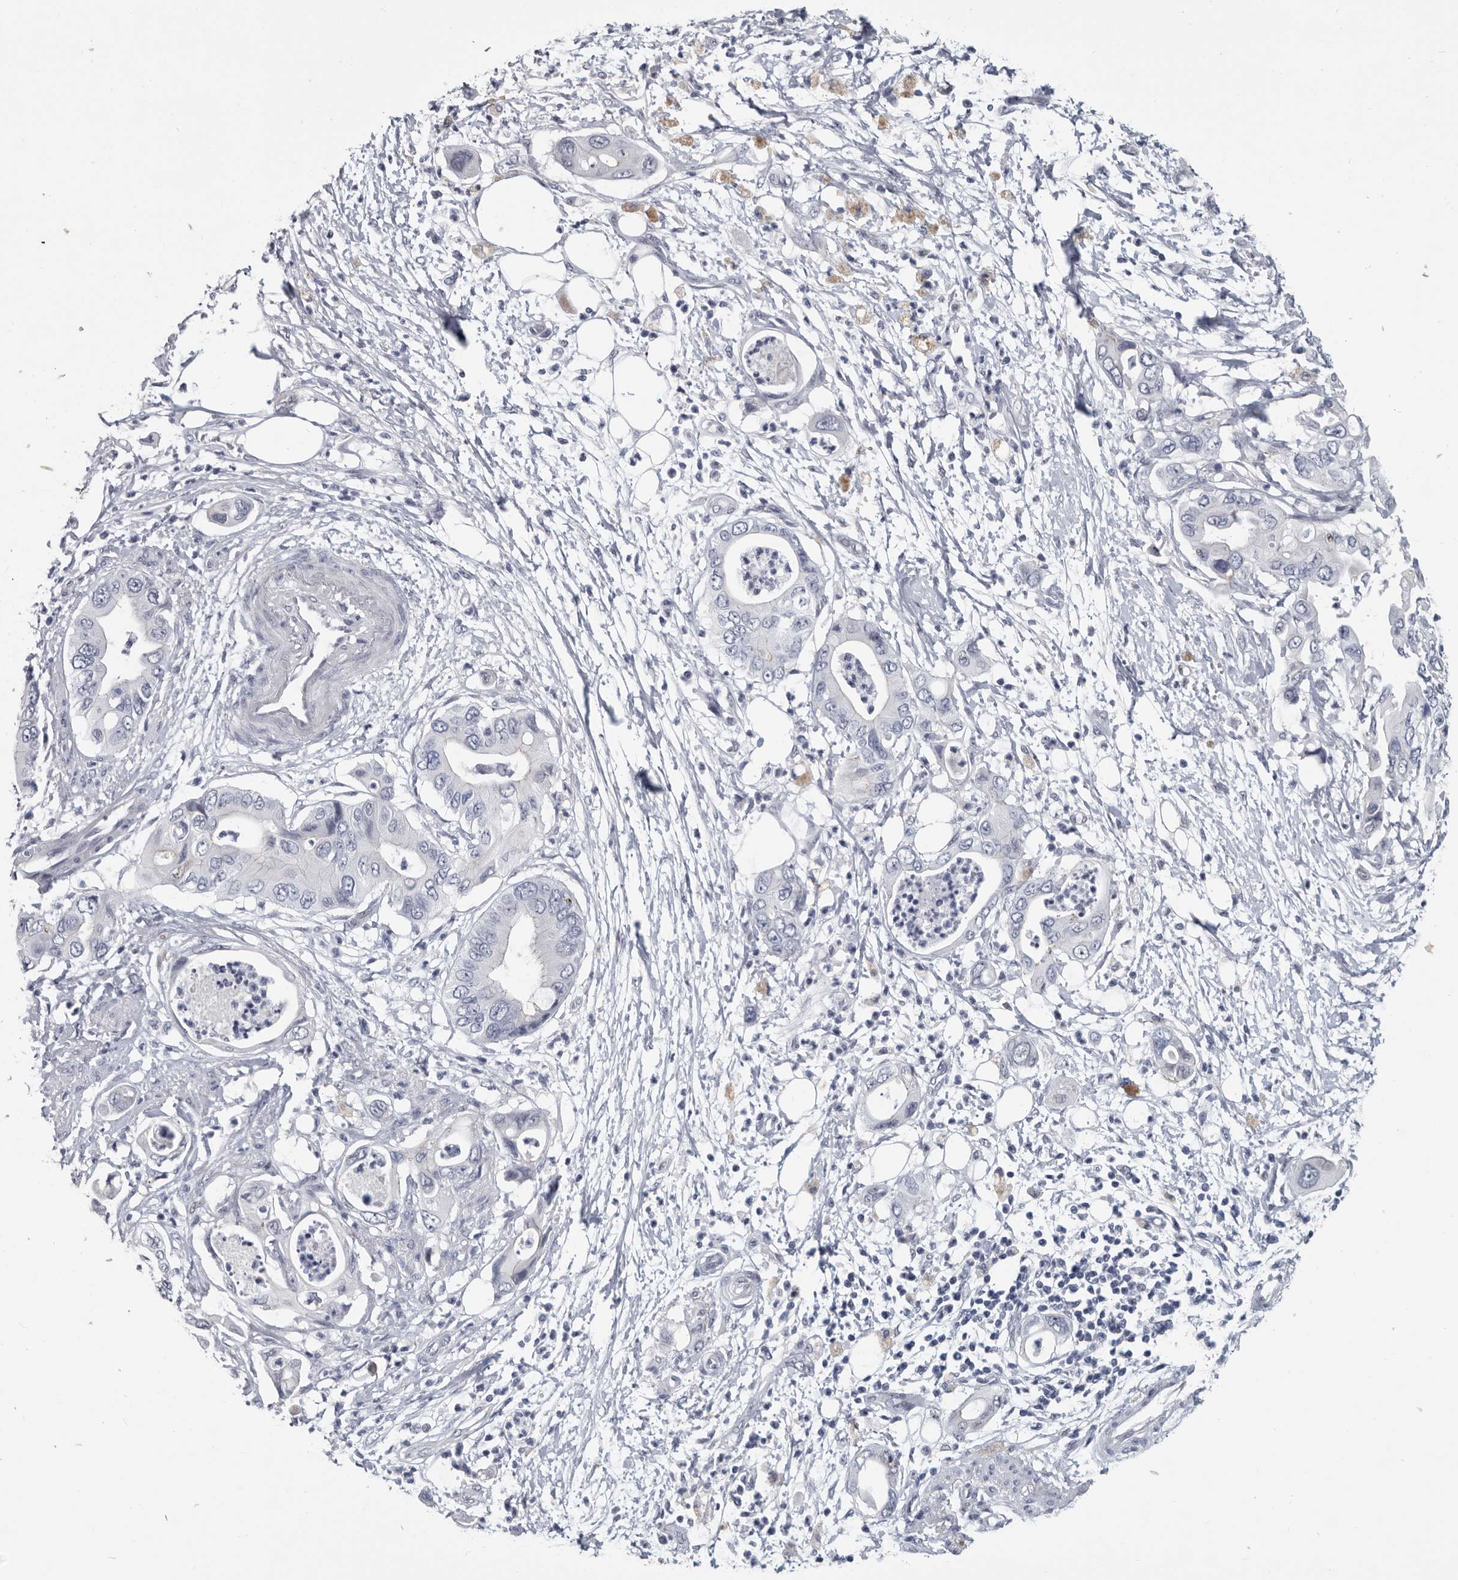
{"staining": {"intensity": "negative", "quantity": "none", "location": "none"}, "tissue": "pancreatic cancer", "cell_type": "Tumor cells", "image_type": "cancer", "snomed": [{"axis": "morphology", "description": "Adenocarcinoma, NOS"}, {"axis": "topography", "description": "Pancreas"}], "caption": "A micrograph of human pancreatic adenocarcinoma is negative for staining in tumor cells. Brightfield microscopy of immunohistochemistry stained with DAB (3,3'-diaminobenzidine) (brown) and hematoxylin (blue), captured at high magnification.", "gene": "WRAP73", "patient": {"sex": "male", "age": 66}}